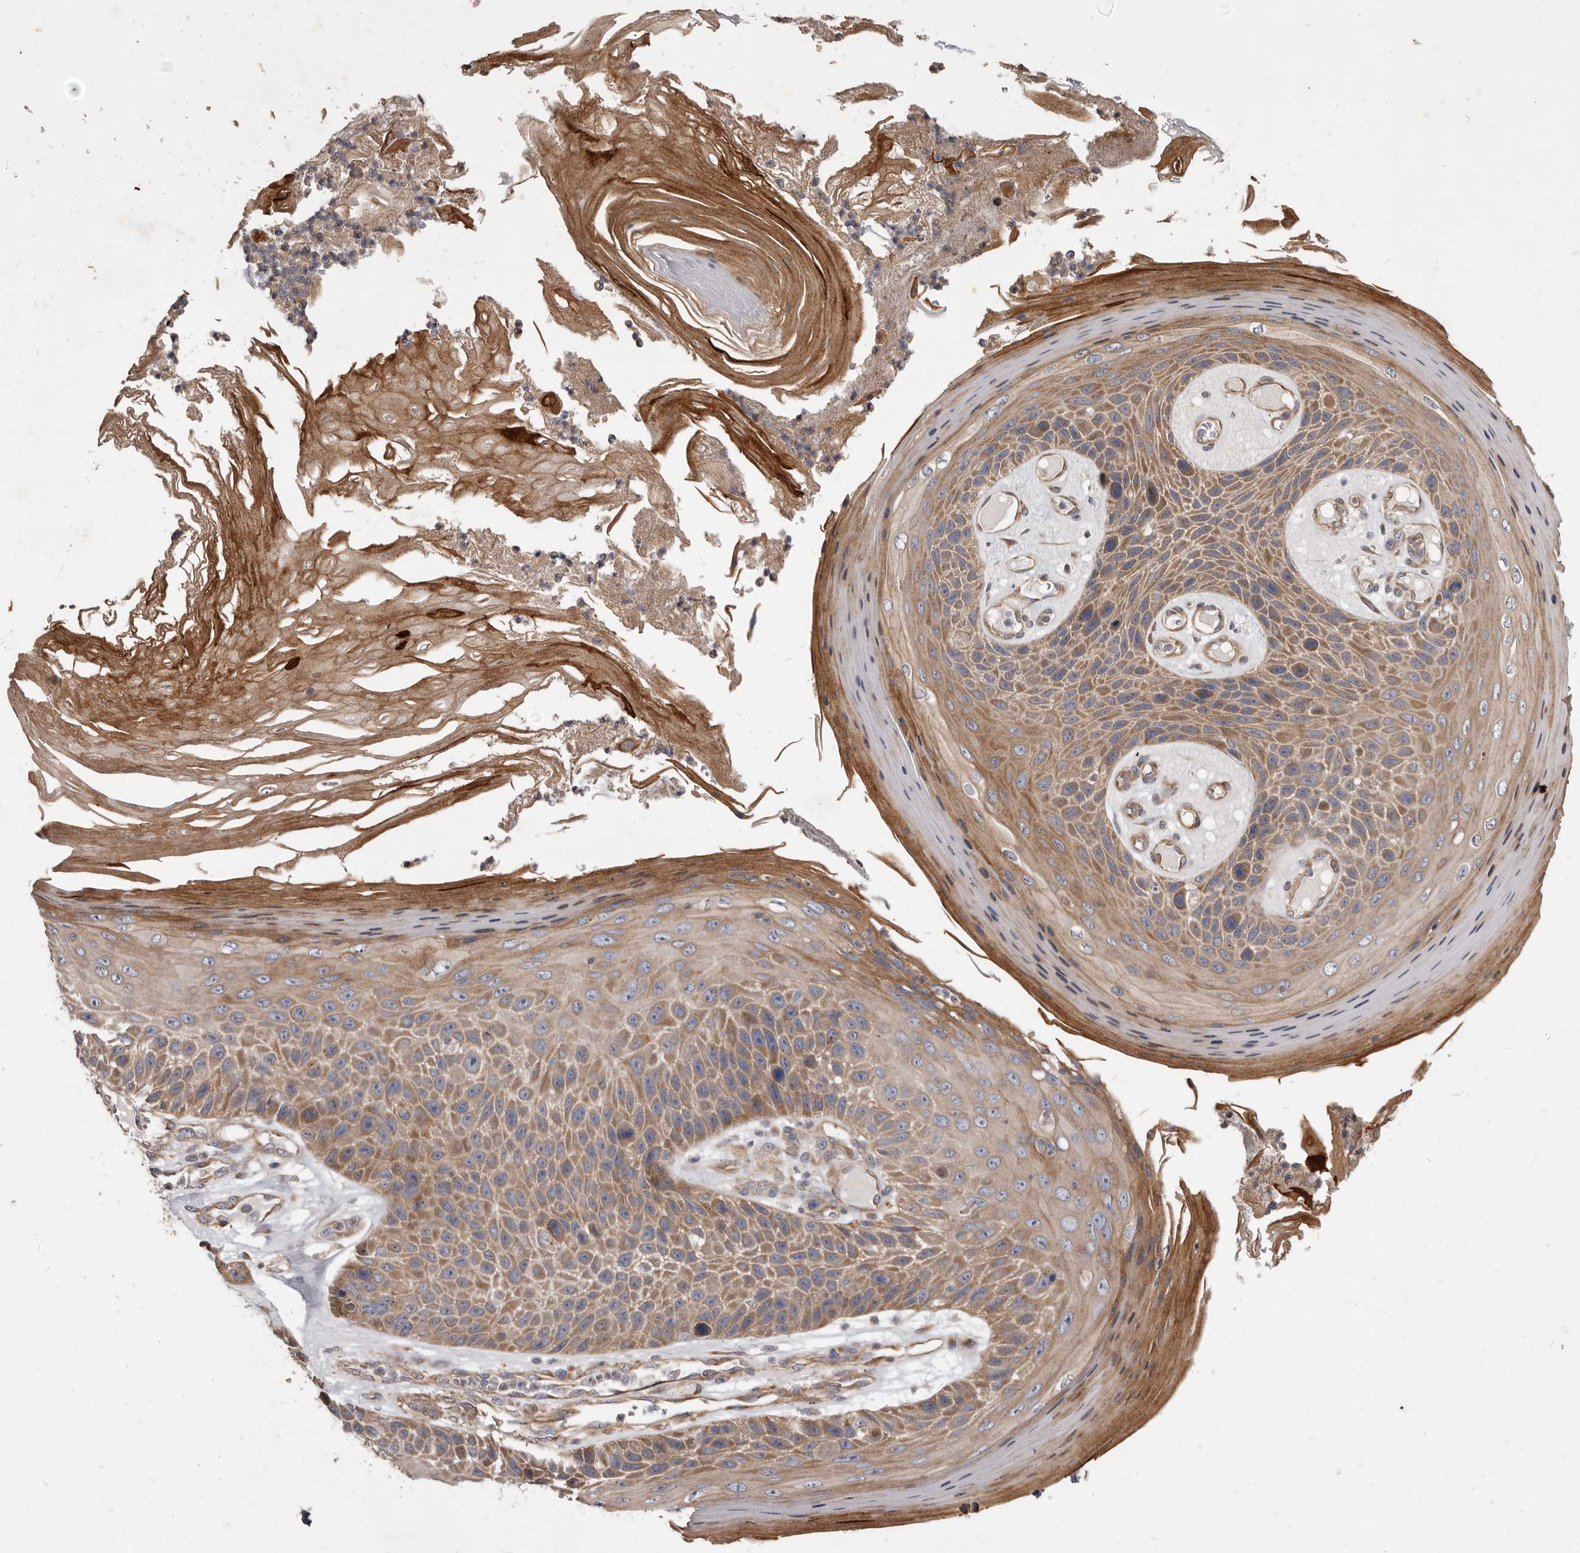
{"staining": {"intensity": "moderate", "quantity": "25%-75%", "location": "cytoplasmic/membranous"}, "tissue": "skin cancer", "cell_type": "Tumor cells", "image_type": "cancer", "snomed": [{"axis": "morphology", "description": "Squamous cell carcinoma, NOS"}, {"axis": "topography", "description": "Skin"}], "caption": "The histopathology image demonstrates staining of skin cancer, revealing moderate cytoplasmic/membranous protein expression (brown color) within tumor cells. The staining is performed using DAB (3,3'-diaminobenzidine) brown chromogen to label protein expression. The nuclei are counter-stained blue using hematoxylin.", "gene": "VPS45", "patient": {"sex": "female", "age": 88}}